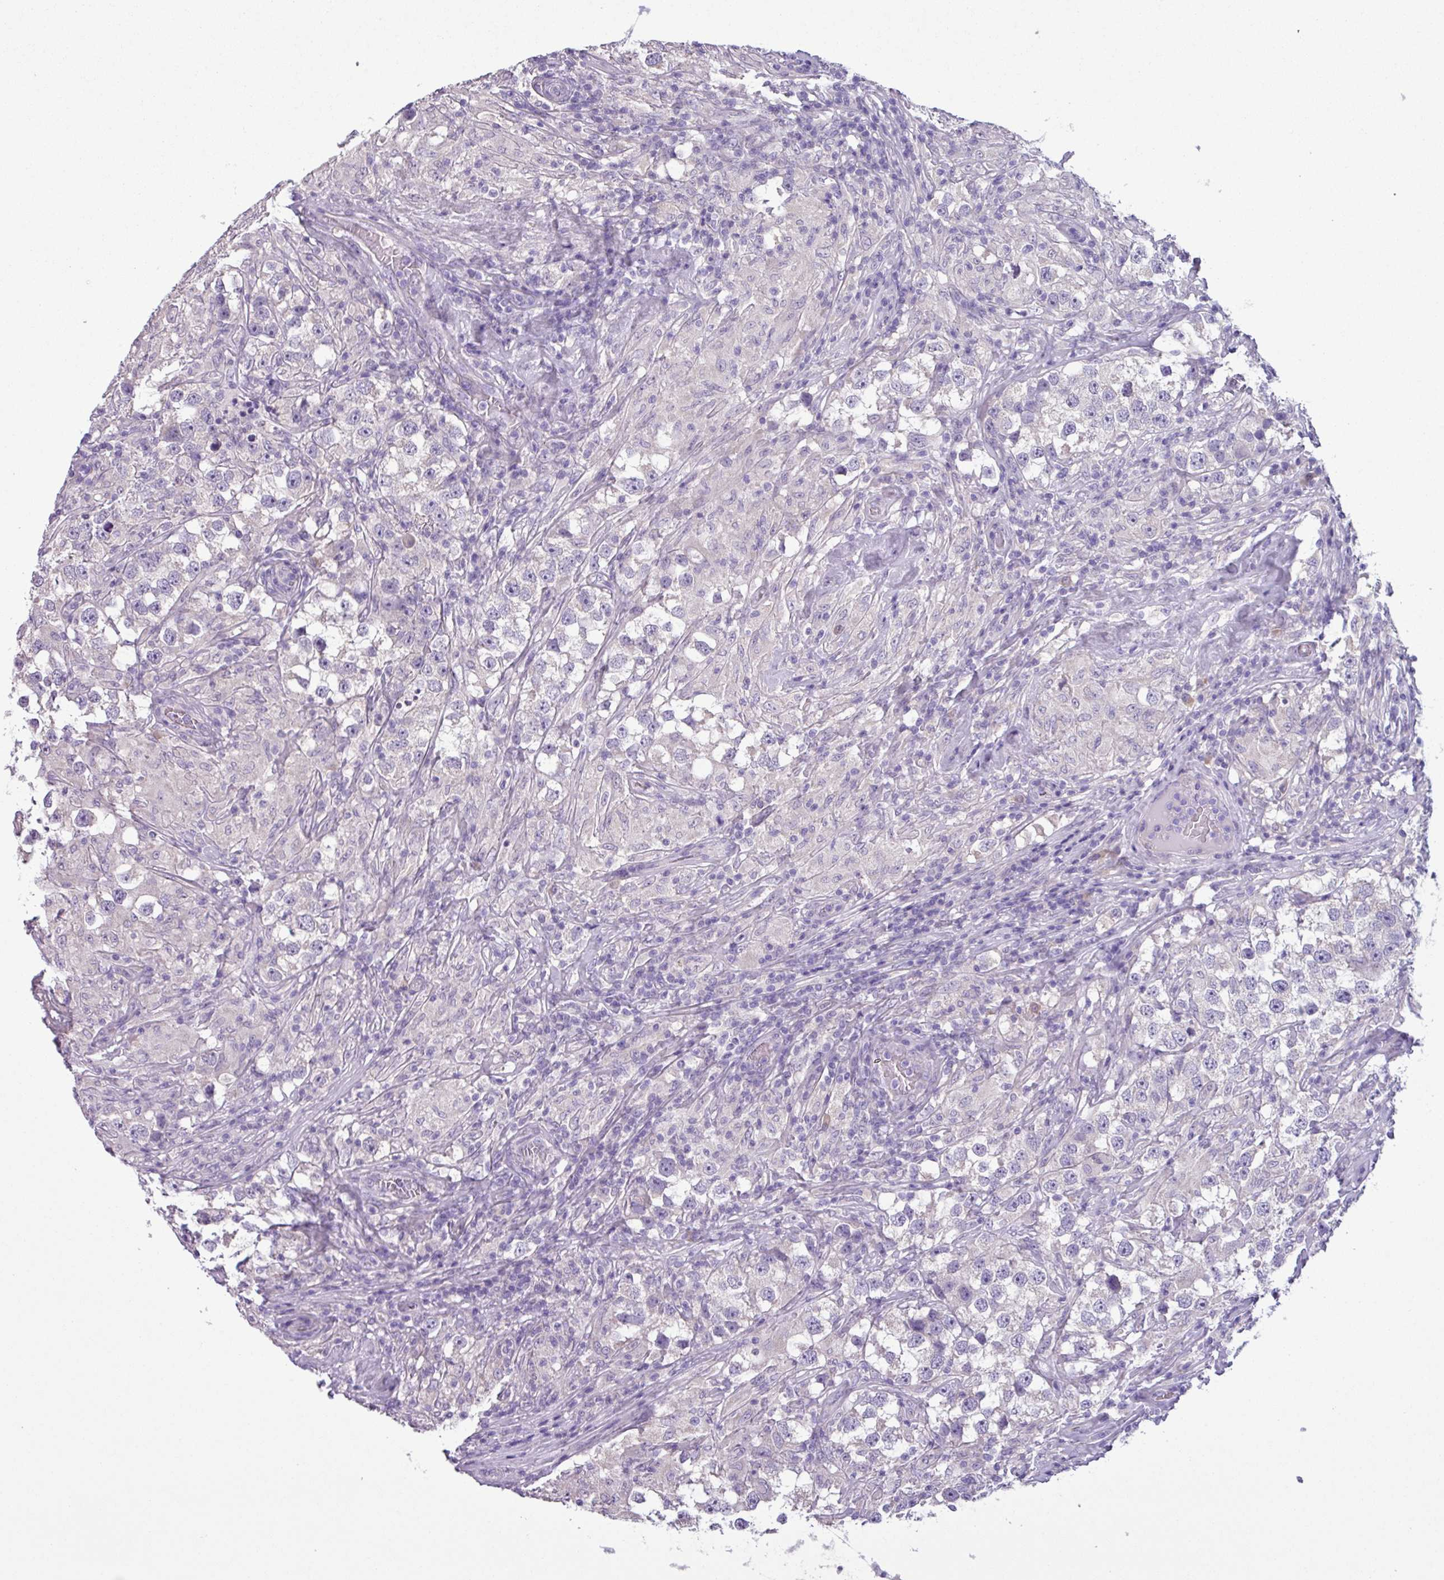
{"staining": {"intensity": "negative", "quantity": "none", "location": "none"}, "tissue": "testis cancer", "cell_type": "Tumor cells", "image_type": "cancer", "snomed": [{"axis": "morphology", "description": "Seminoma, NOS"}, {"axis": "topography", "description": "Testis"}], "caption": "There is no significant expression in tumor cells of testis seminoma. (Brightfield microscopy of DAB (3,3'-diaminobenzidine) immunohistochemistry at high magnification).", "gene": "C20orf27", "patient": {"sex": "male", "age": 46}}